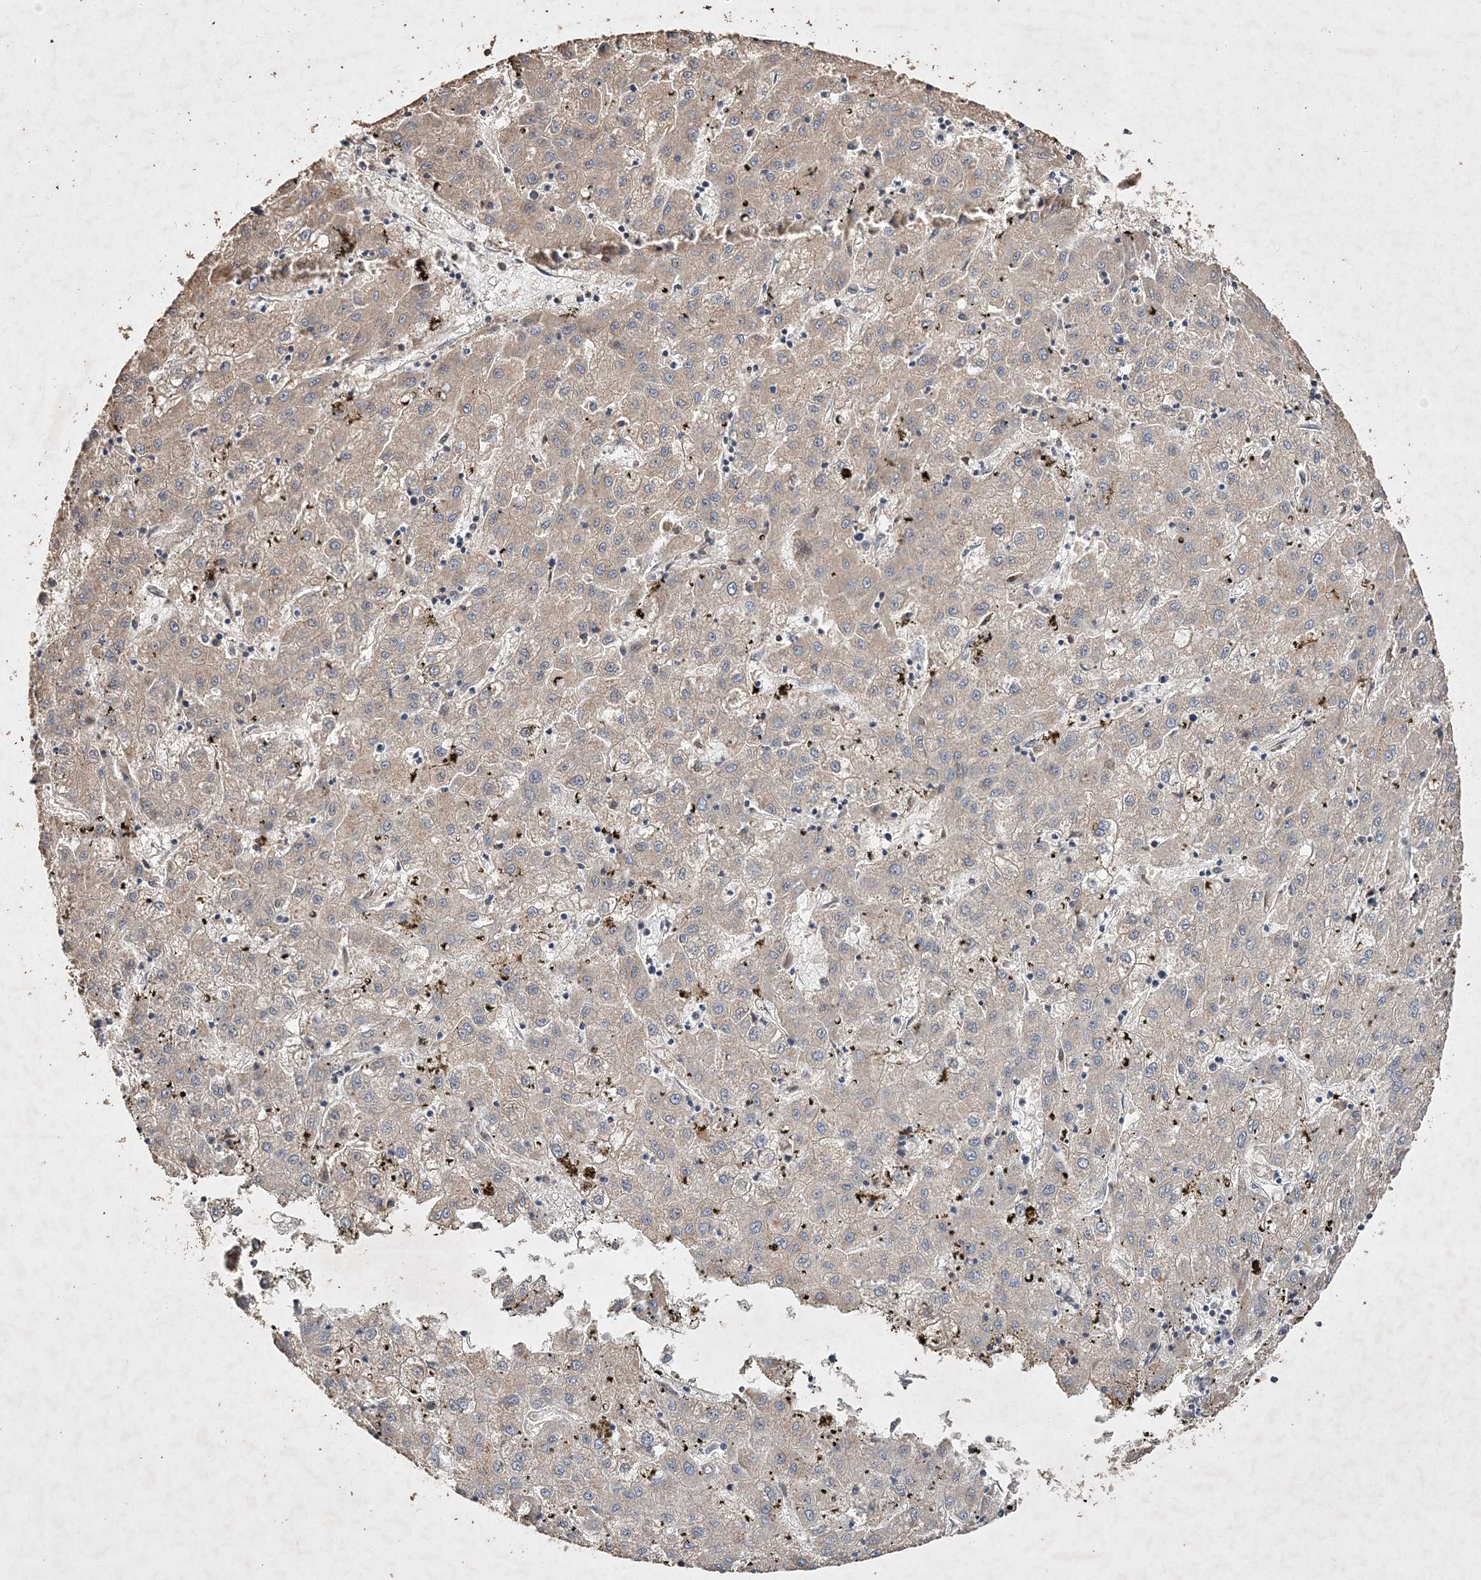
{"staining": {"intensity": "weak", "quantity": "<25%", "location": "cytoplasmic/membranous"}, "tissue": "liver cancer", "cell_type": "Tumor cells", "image_type": "cancer", "snomed": [{"axis": "morphology", "description": "Carcinoma, Hepatocellular, NOS"}, {"axis": "topography", "description": "Liver"}], "caption": "This is a micrograph of IHC staining of hepatocellular carcinoma (liver), which shows no positivity in tumor cells.", "gene": "C3orf38", "patient": {"sex": "male", "age": 72}}